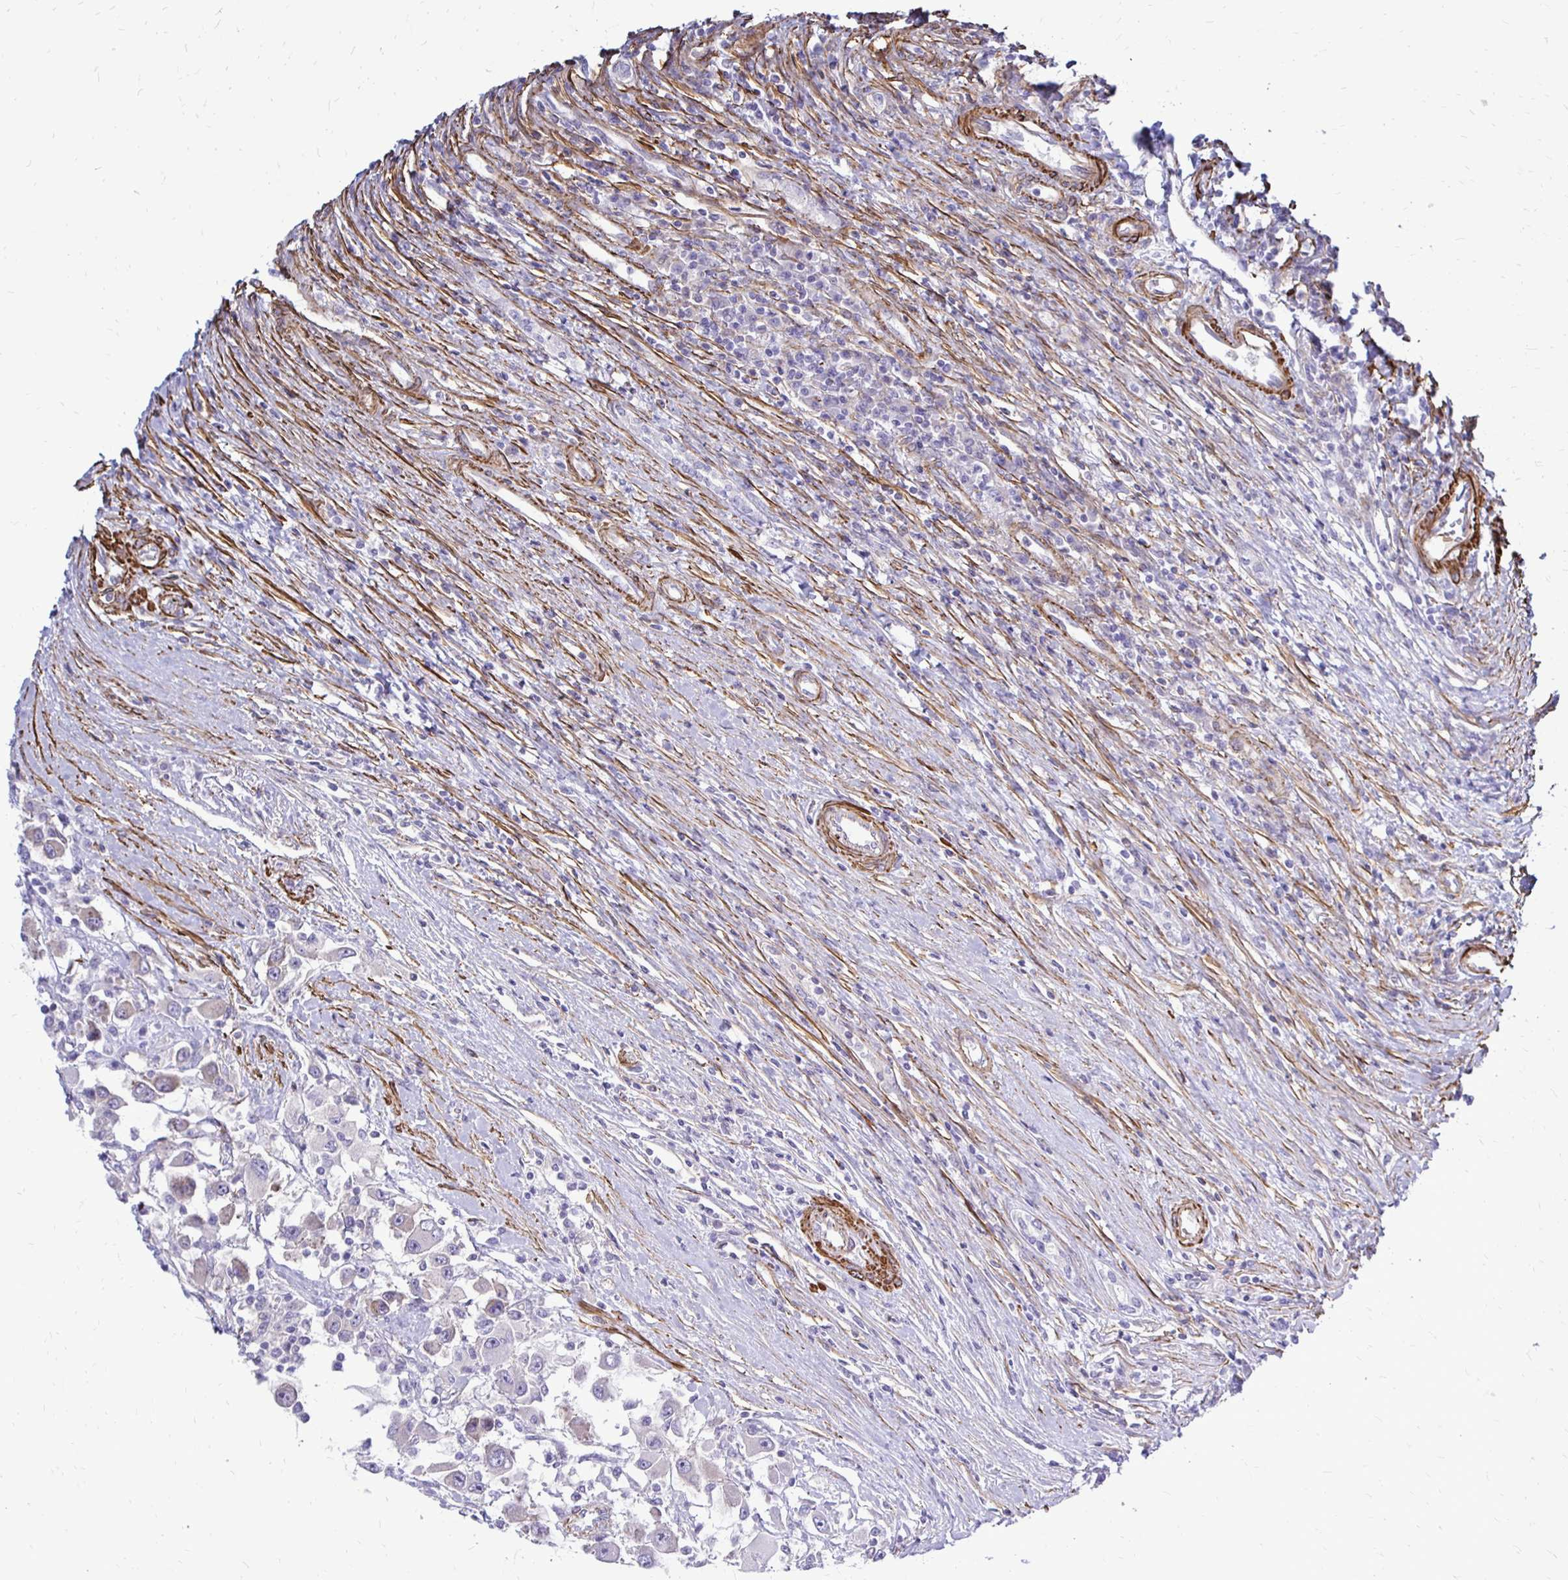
{"staining": {"intensity": "negative", "quantity": "none", "location": "none"}, "tissue": "renal cancer", "cell_type": "Tumor cells", "image_type": "cancer", "snomed": [{"axis": "morphology", "description": "Adenocarcinoma, NOS"}, {"axis": "topography", "description": "Kidney"}], "caption": "Histopathology image shows no protein expression in tumor cells of renal cancer tissue.", "gene": "CTPS1", "patient": {"sex": "female", "age": 67}}